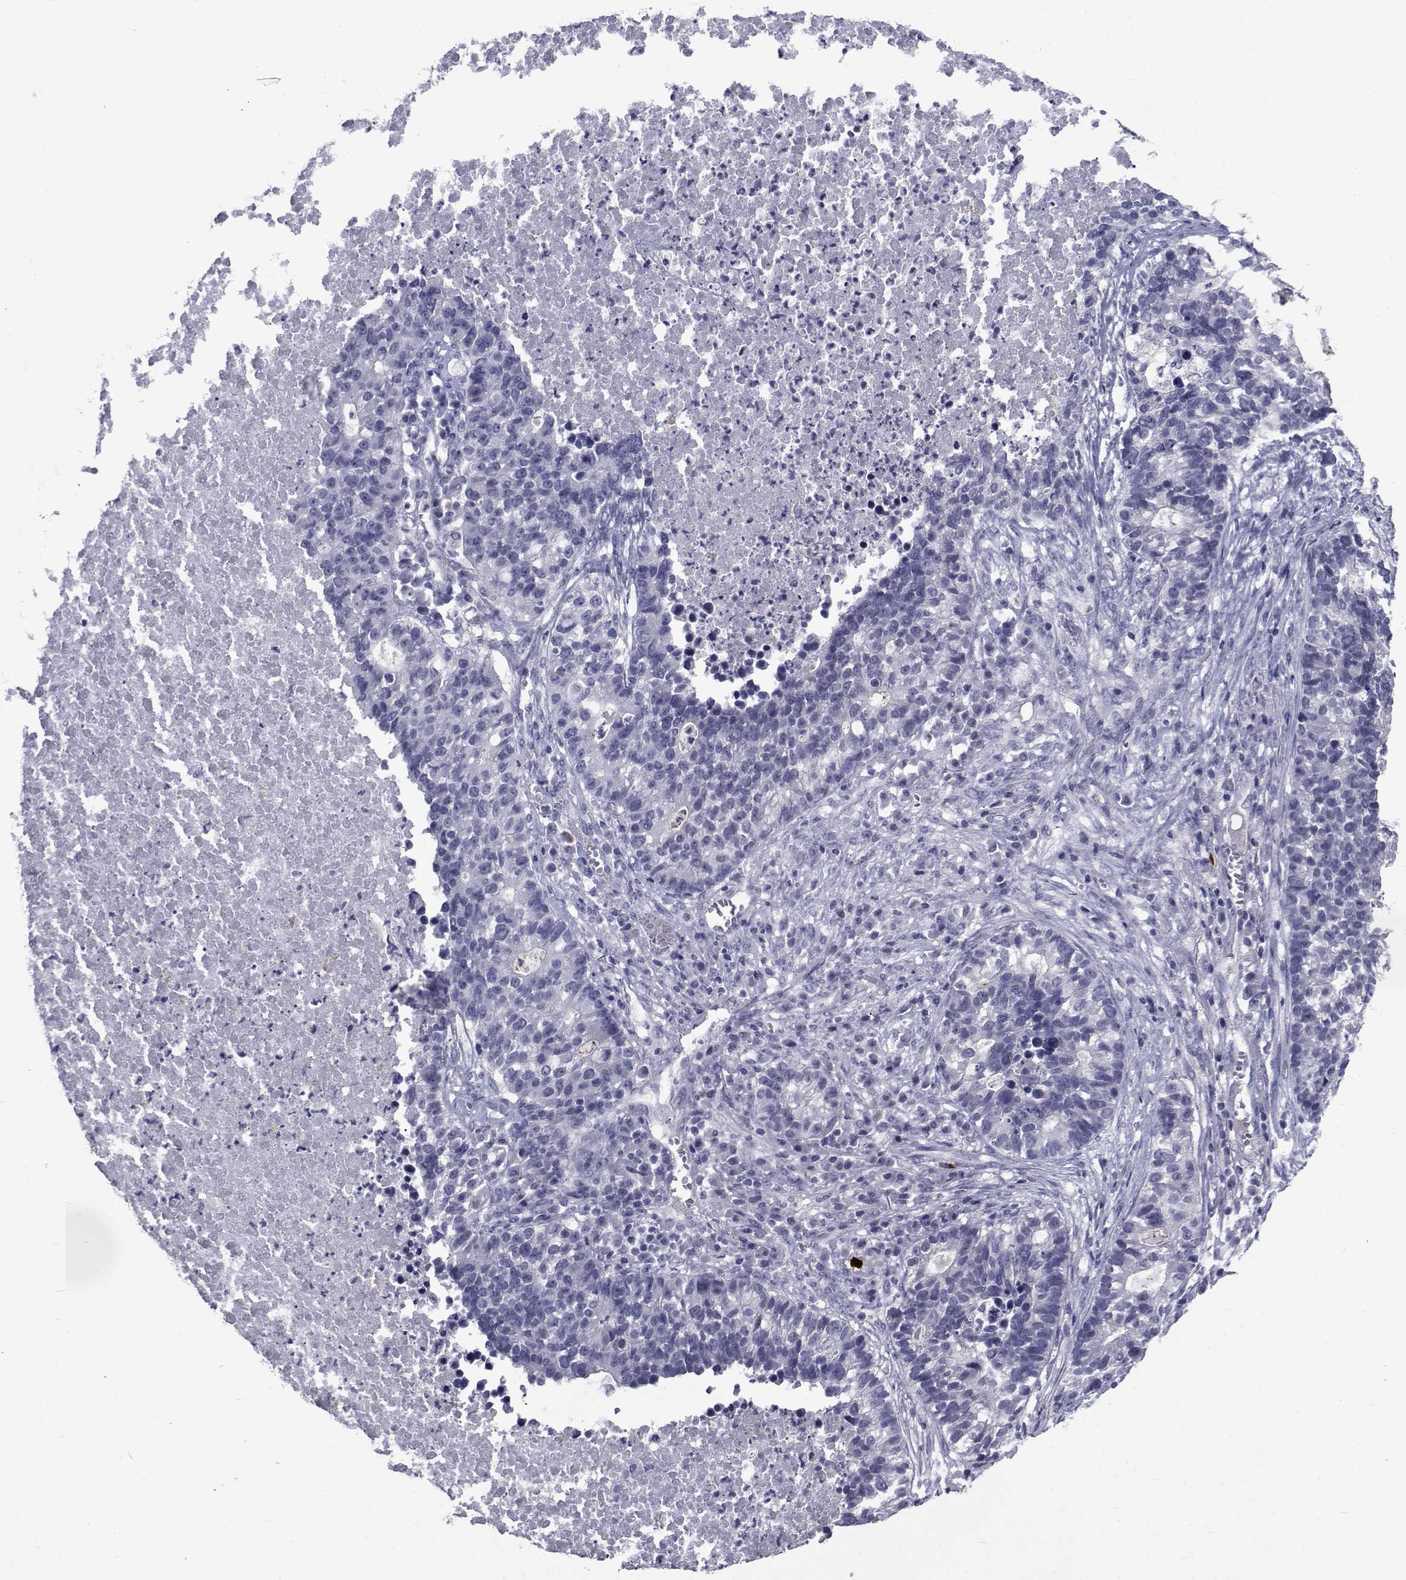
{"staining": {"intensity": "negative", "quantity": "none", "location": "none"}, "tissue": "lung cancer", "cell_type": "Tumor cells", "image_type": "cancer", "snomed": [{"axis": "morphology", "description": "Adenocarcinoma, NOS"}, {"axis": "topography", "description": "Lung"}], "caption": "Immunohistochemical staining of human lung cancer (adenocarcinoma) shows no significant positivity in tumor cells. (Brightfield microscopy of DAB immunohistochemistry (IHC) at high magnification).", "gene": "SEMA5B", "patient": {"sex": "male", "age": 57}}